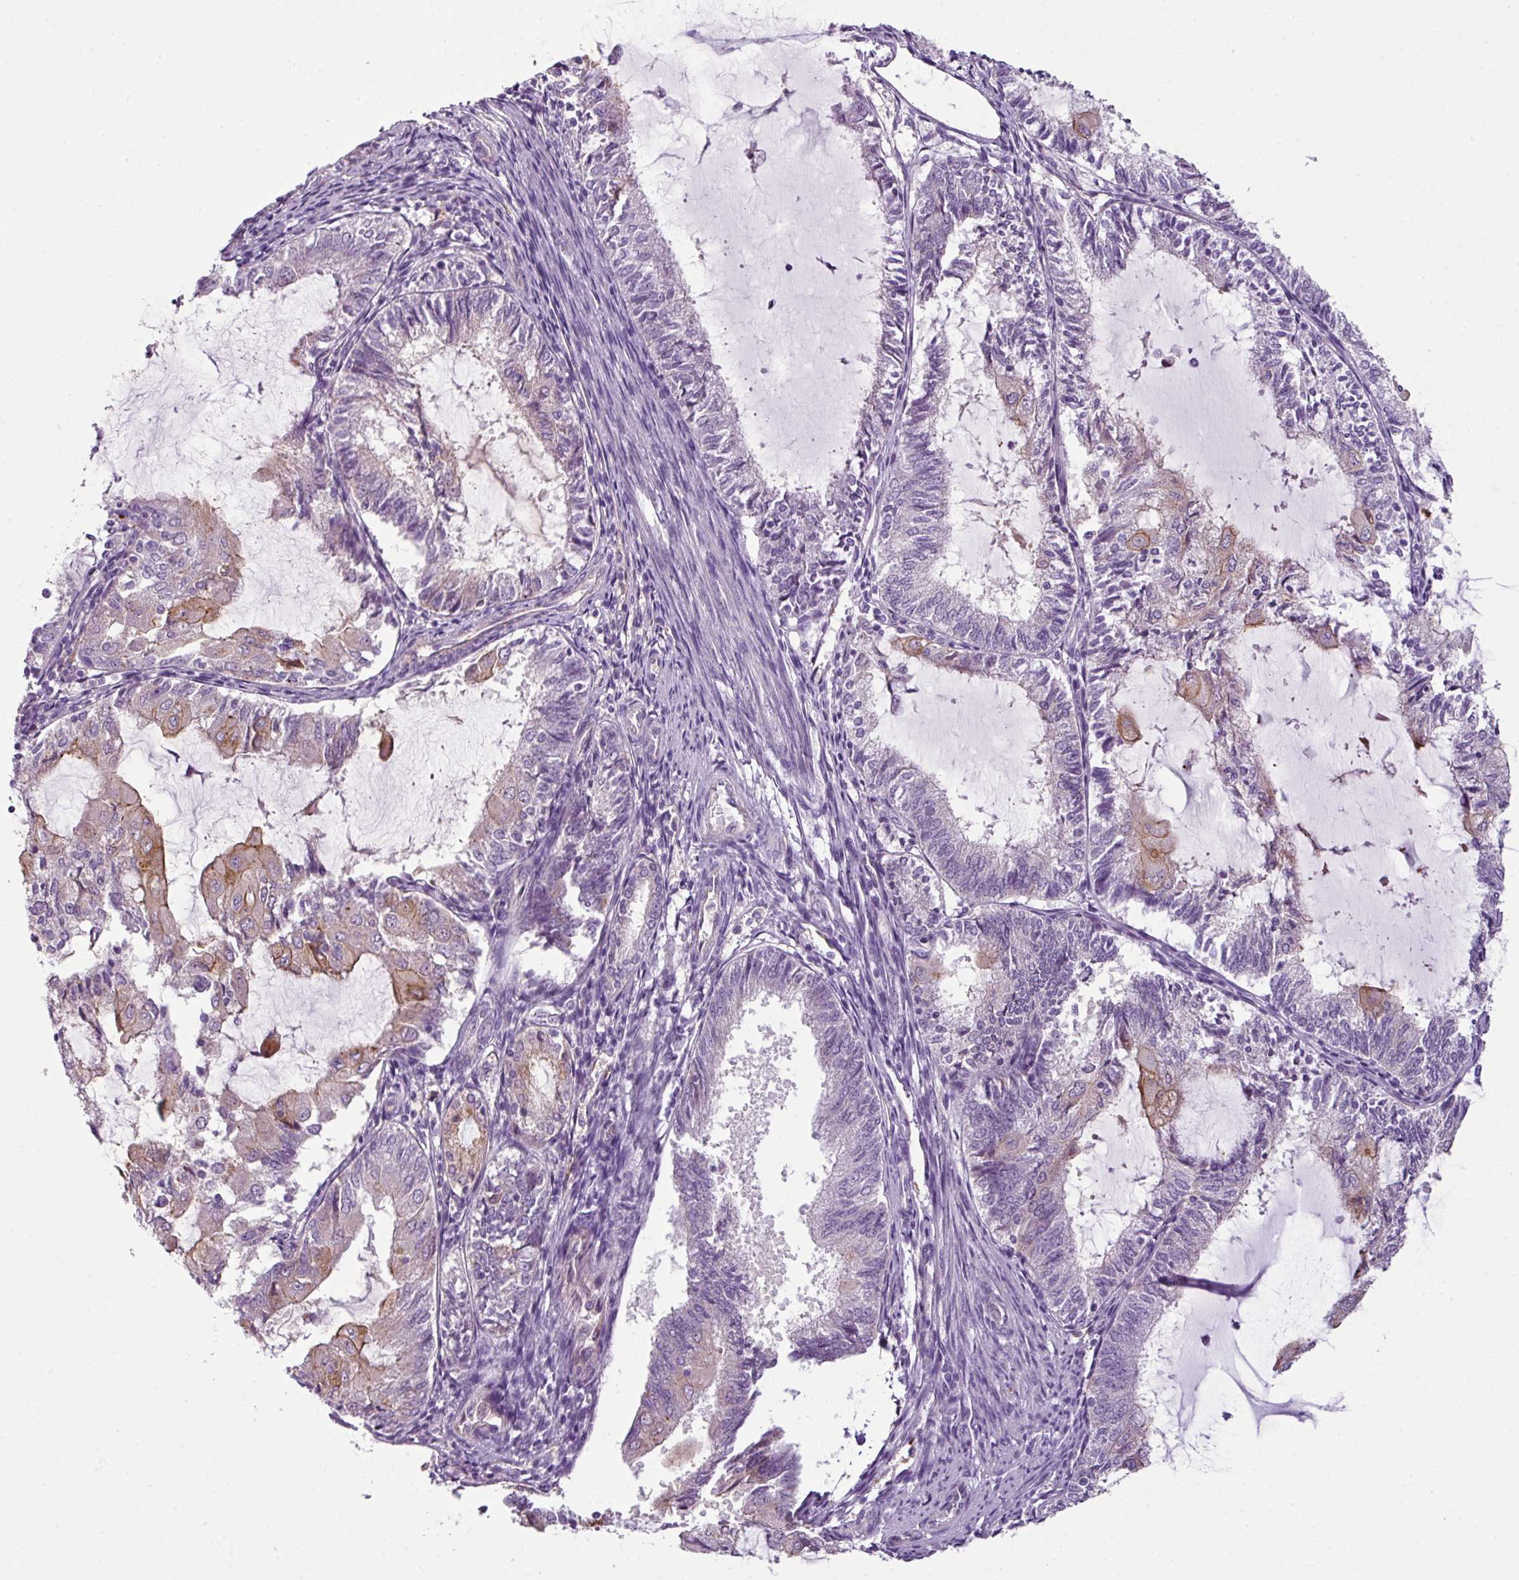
{"staining": {"intensity": "moderate", "quantity": "<25%", "location": "cytoplasmic/membranous"}, "tissue": "endometrial cancer", "cell_type": "Tumor cells", "image_type": "cancer", "snomed": [{"axis": "morphology", "description": "Adenocarcinoma, NOS"}, {"axis": "topography", "description": "Endometrium"}], "caption": "Protein expression analysis of human adenocarcinoma (endometrial) reveals moderate cytoplasmic/membranous staining in approximately <25% of tumor cells.", "gene": "TMEM178B", "patient": {"sex": "female", "age": 81}}